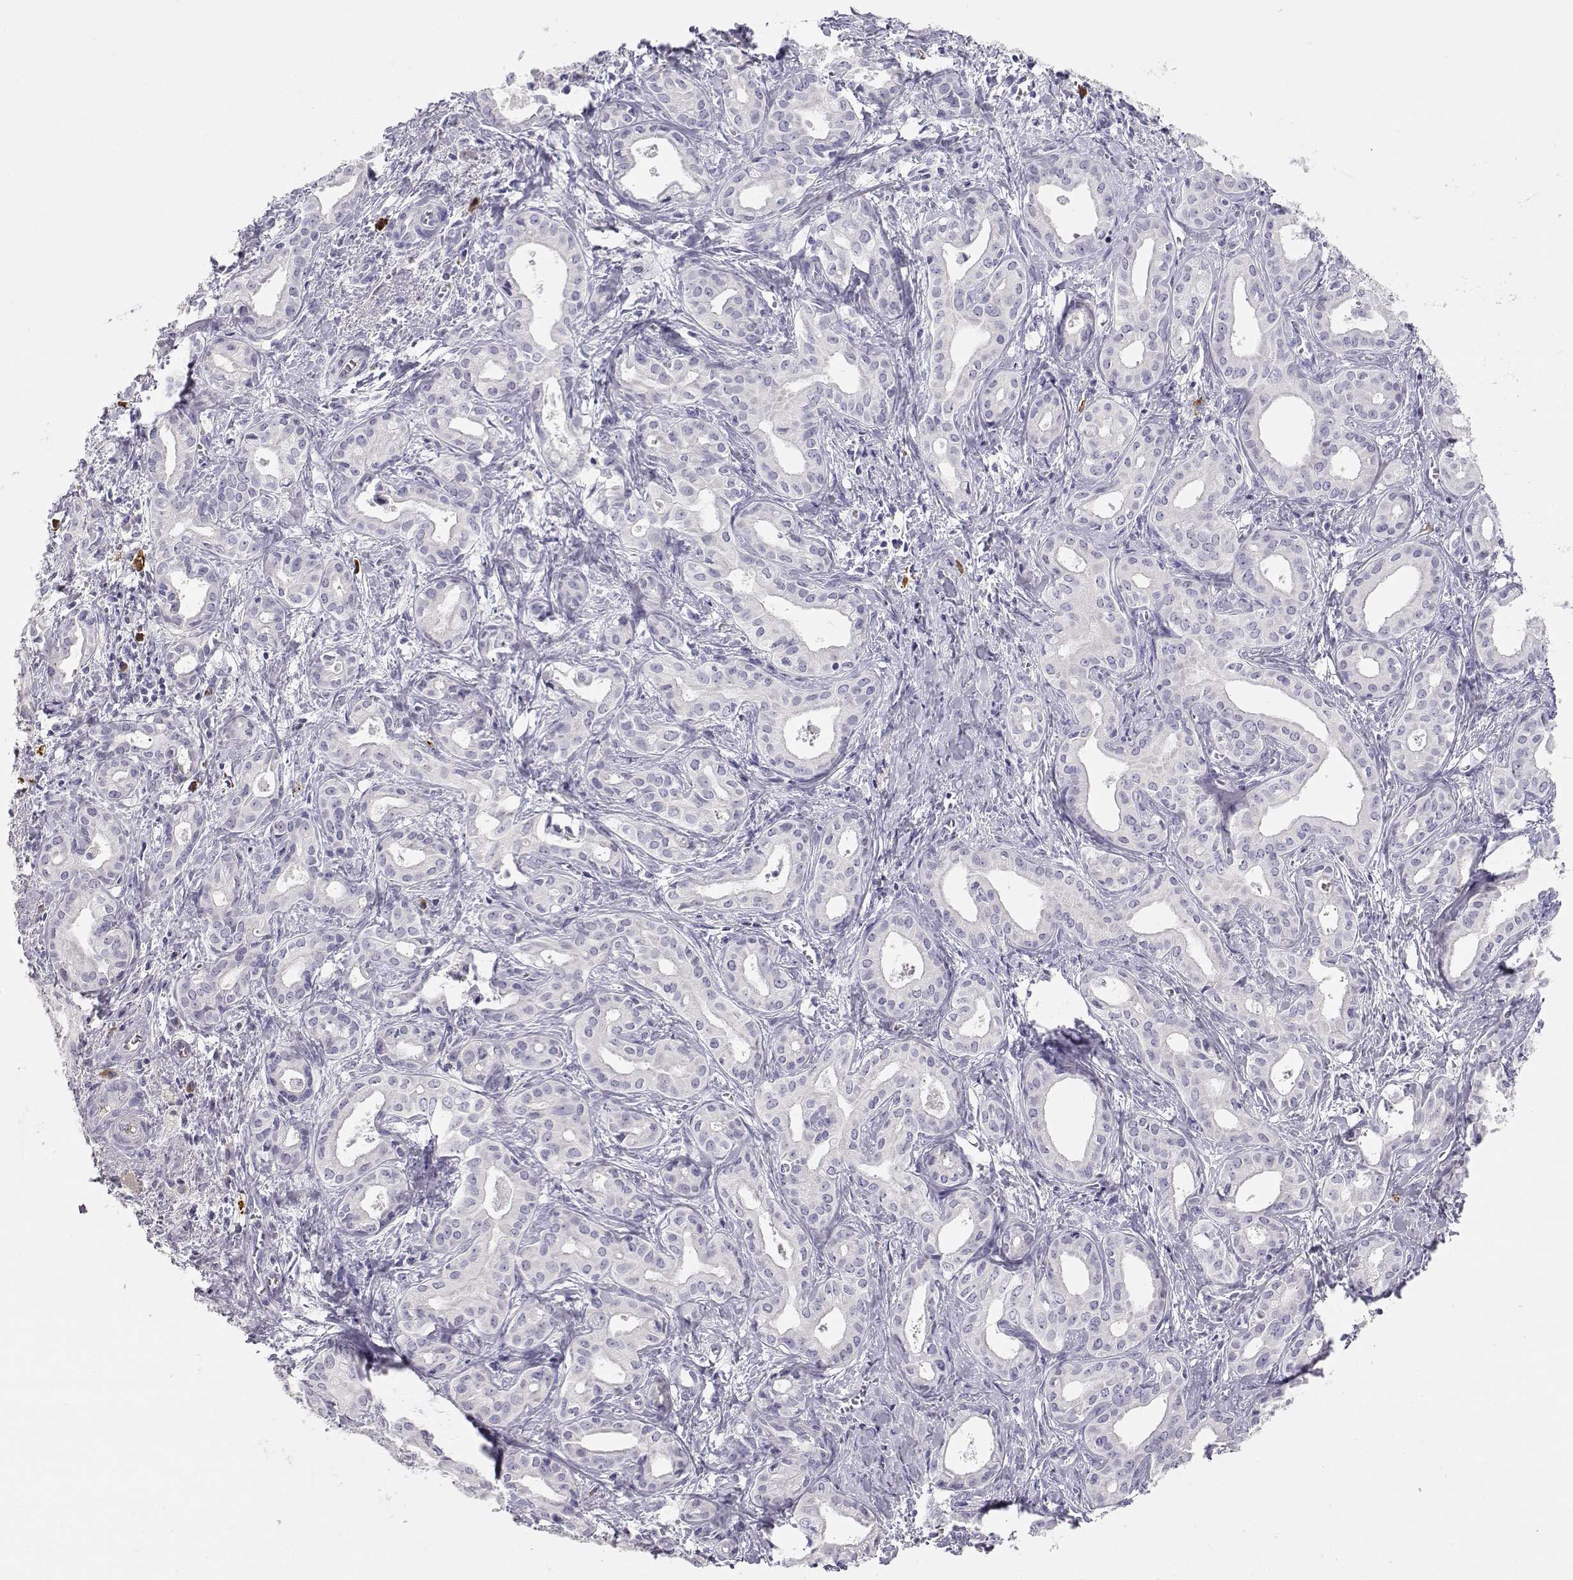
{"staining": {"intensity": "negative", "quantity": "none", "location": "none"}, "tissue": "liver cancer", "cell_type": "Tumor cells", "image_type": "cancer", "snomed": [{"axis": "morphology", "description": "Cholangiocarcinoma"}, {"axis": "topography", "description": "Liver"}], "caption": "Immunohistochemical staining of liver cancer reveals no significant expression in tumor cells.", "gene": "CDHR1", "patient": {"sex": "female", "age": 65}}